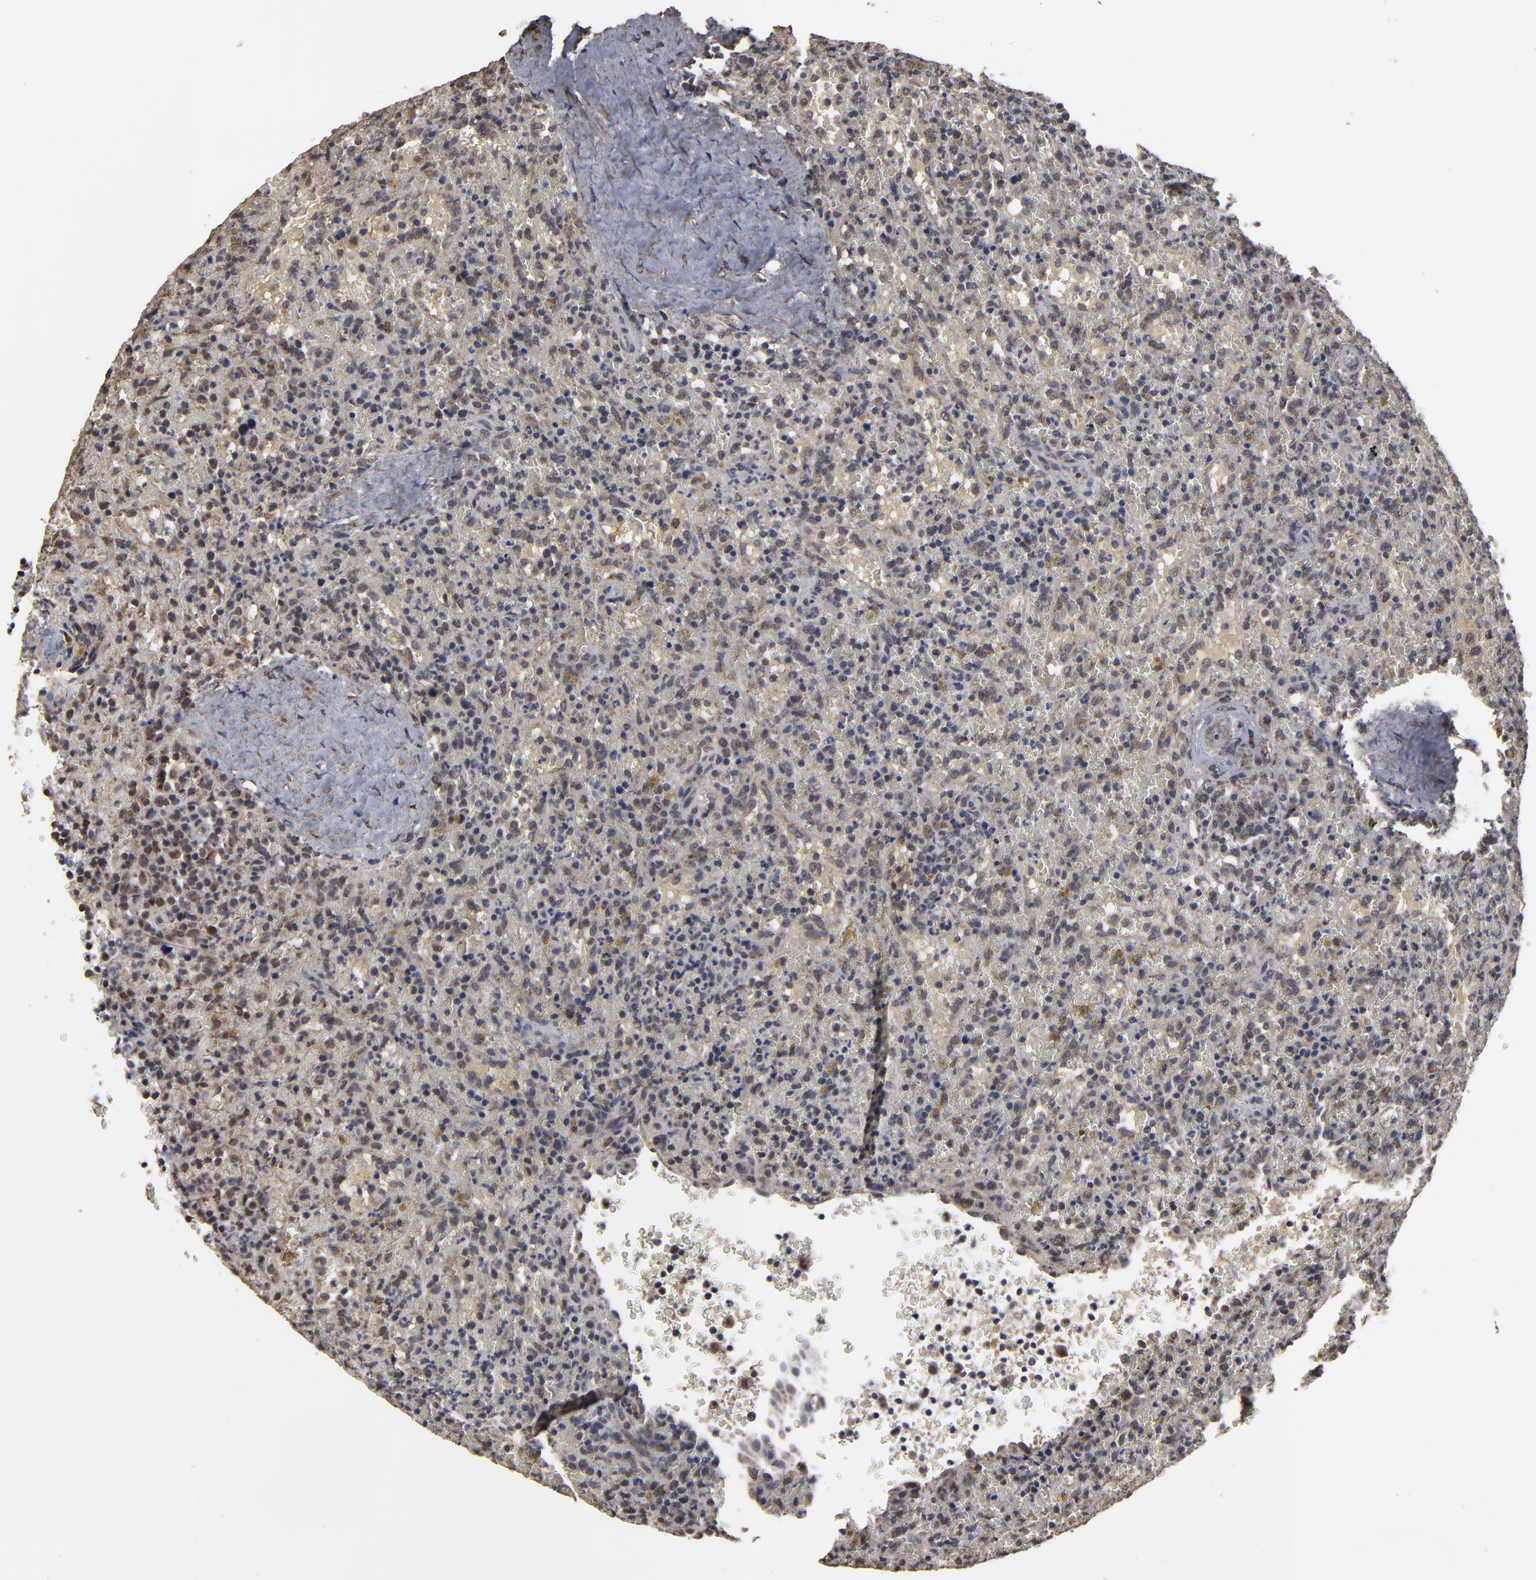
{"staining": {"intensity": "weak", "quantity": "<25%", "location": "cytoplasmic/membranous"}, "tissue": "lymphoma", "cell_type": "Tumor cells", "image_type": "cancer", "snomed": [{"axis": "morphology", "description": "Malignant lymphoma, non-Hodgkin's type, High grade"}, {"axis": "topography", "description": "Spleen"}, {"axis": "topography", "description": "Lymph node"}], "caption": "Immunohistochemistry micrograph of human high-grade malignant lymphoma, non-Hodgkin's type stained for a protein (brown), which shows no staining in tumor cells.", "gene": "BNIP3", "patient": {"sex": "female", "age": 70}}